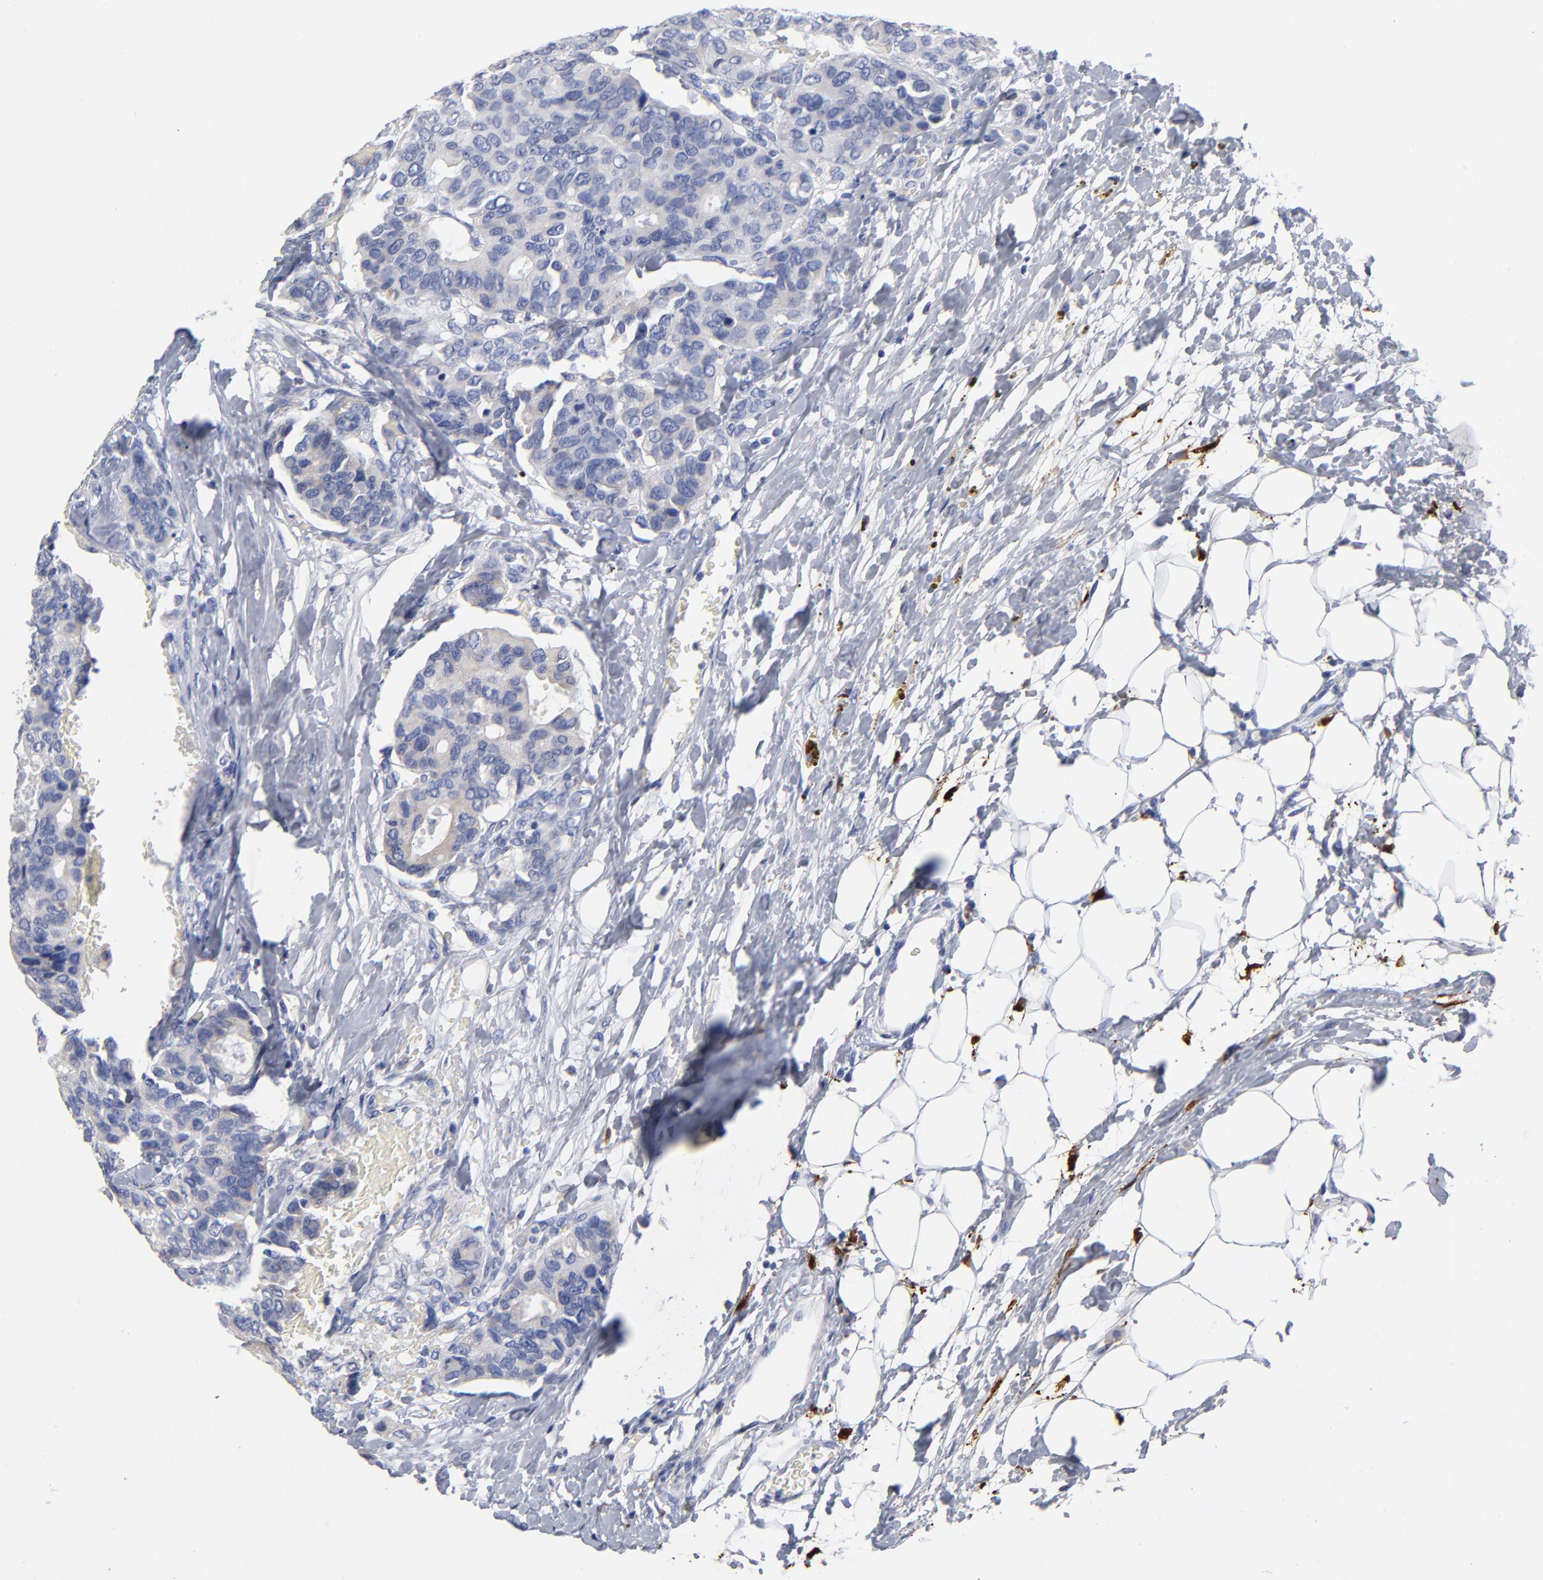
{"staining": {"intensity": "negative", "quantity": "none", "location": "none"}, "tissue": "breast cancer", "cell_type": "Tumor cells", "image_type": "cancer", "snomed": [{"axis": "morphology", "description": "Duct carcinoma"}, {"axis": "topography", "description": "Breast"}], "caption": "Immunohistochemical staining of invasive ductal carcinoma (breast) displays no significant staining in tumor cells. (Stains: DAB immunohistochemistry (IHC) with hematoxylin counter stain, Microscopy: brightfield microscopy at high magnification).", "gene": "PTP4A1", "patient": {"sex": "female", "age": 69}}